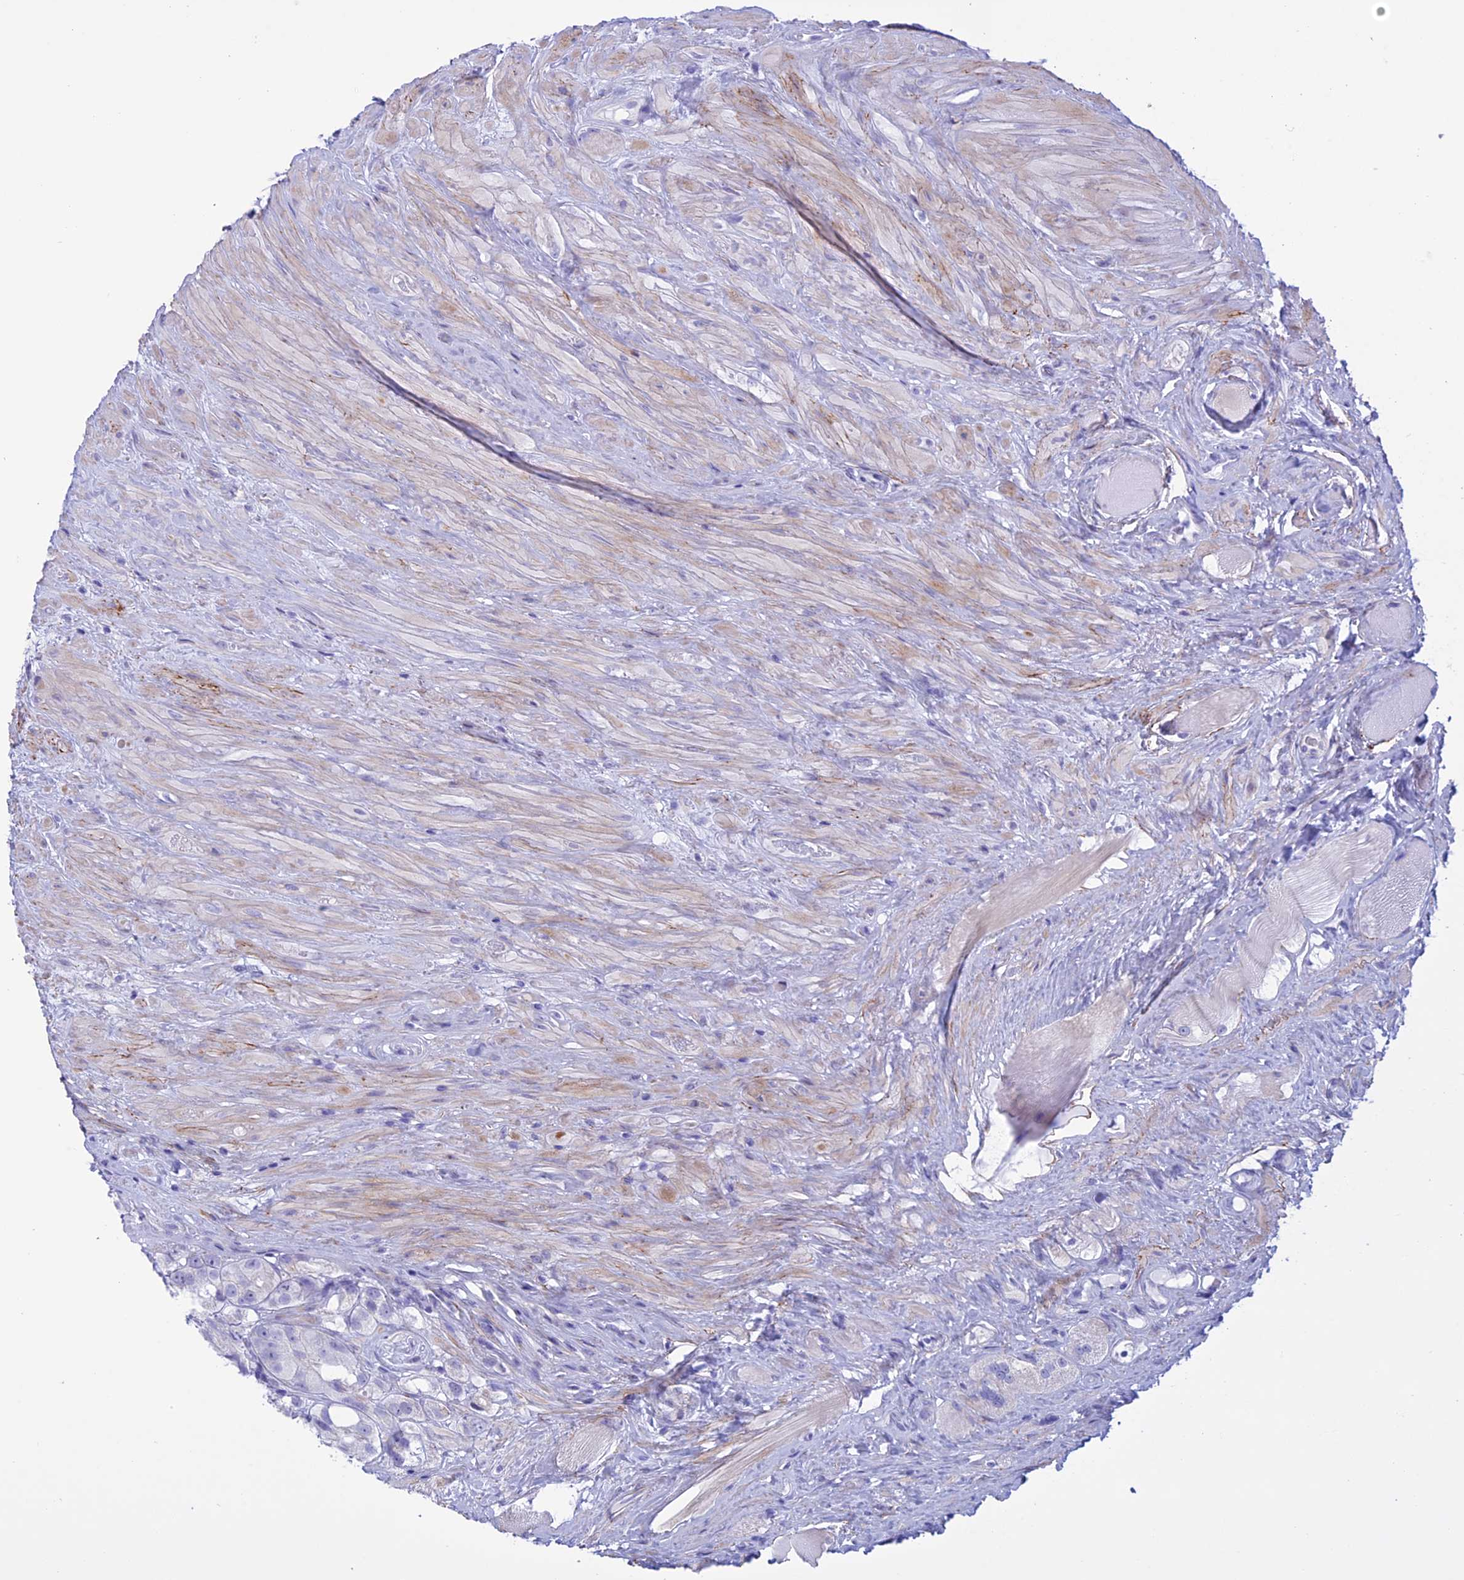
{"staining": {"intensity": "negative", "quantity": "none", "location": "none"}, "tissue": "prostate cancer", "cell_type": "Tumor cells", "image_type": "cancer", "snomed": [{"axis": "morphology", "description": "Adenocarcinoma, NOS"}, {"axis": "topography", "description": "Prostate"}], "caption": "Immunohistochemical staining of human adenocarcinoma (prostate) demonstrates no significant positivity in tumor cells.", "gene": "SPHKAP", "patient": {"sex": "male", "age": 79}}